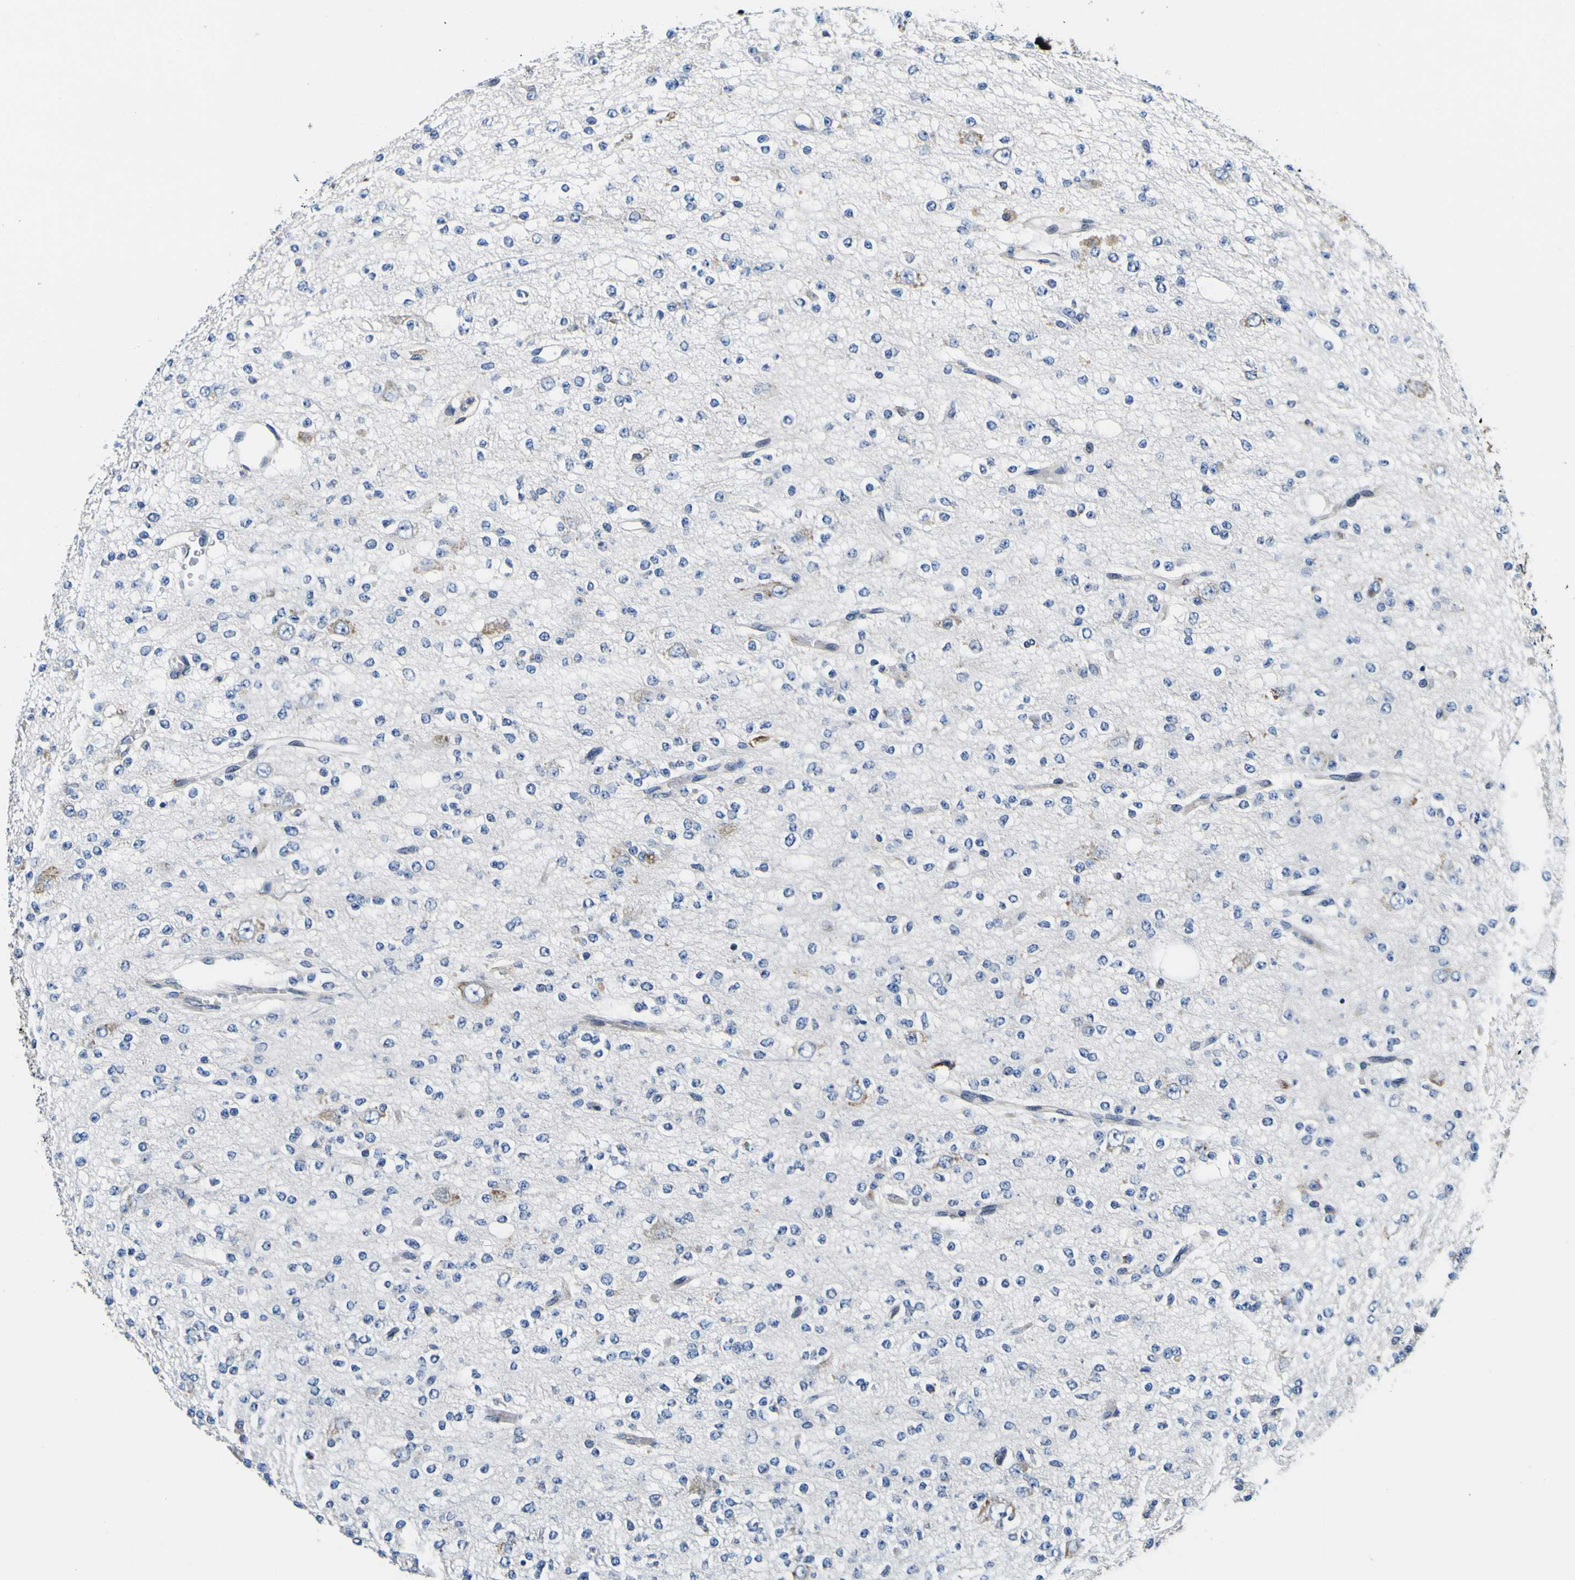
{"staining": {"intensity": "negative", "quantity": "none", "location": "none"}, "tissue": "glioma", "cell_type": "Tumor cells", "image_type": "cancer", "snomed": [{"axis": "morphology", "description": "Glioma, malignant, Low grade"}, {"axis": "topography", "description": "Brain"}], "caption": "A high-resolution photomicrograph shows IHC staining of glioma, which shows no significant expression in tumor cells. The staining was performed using DAB to visualize the protein expression in brown, while the nuclei were stained in blue with hematoxylin (Magnification: 20x).", "gene": "NLRP3", "patient": {"sex": "male", "age": 38}}